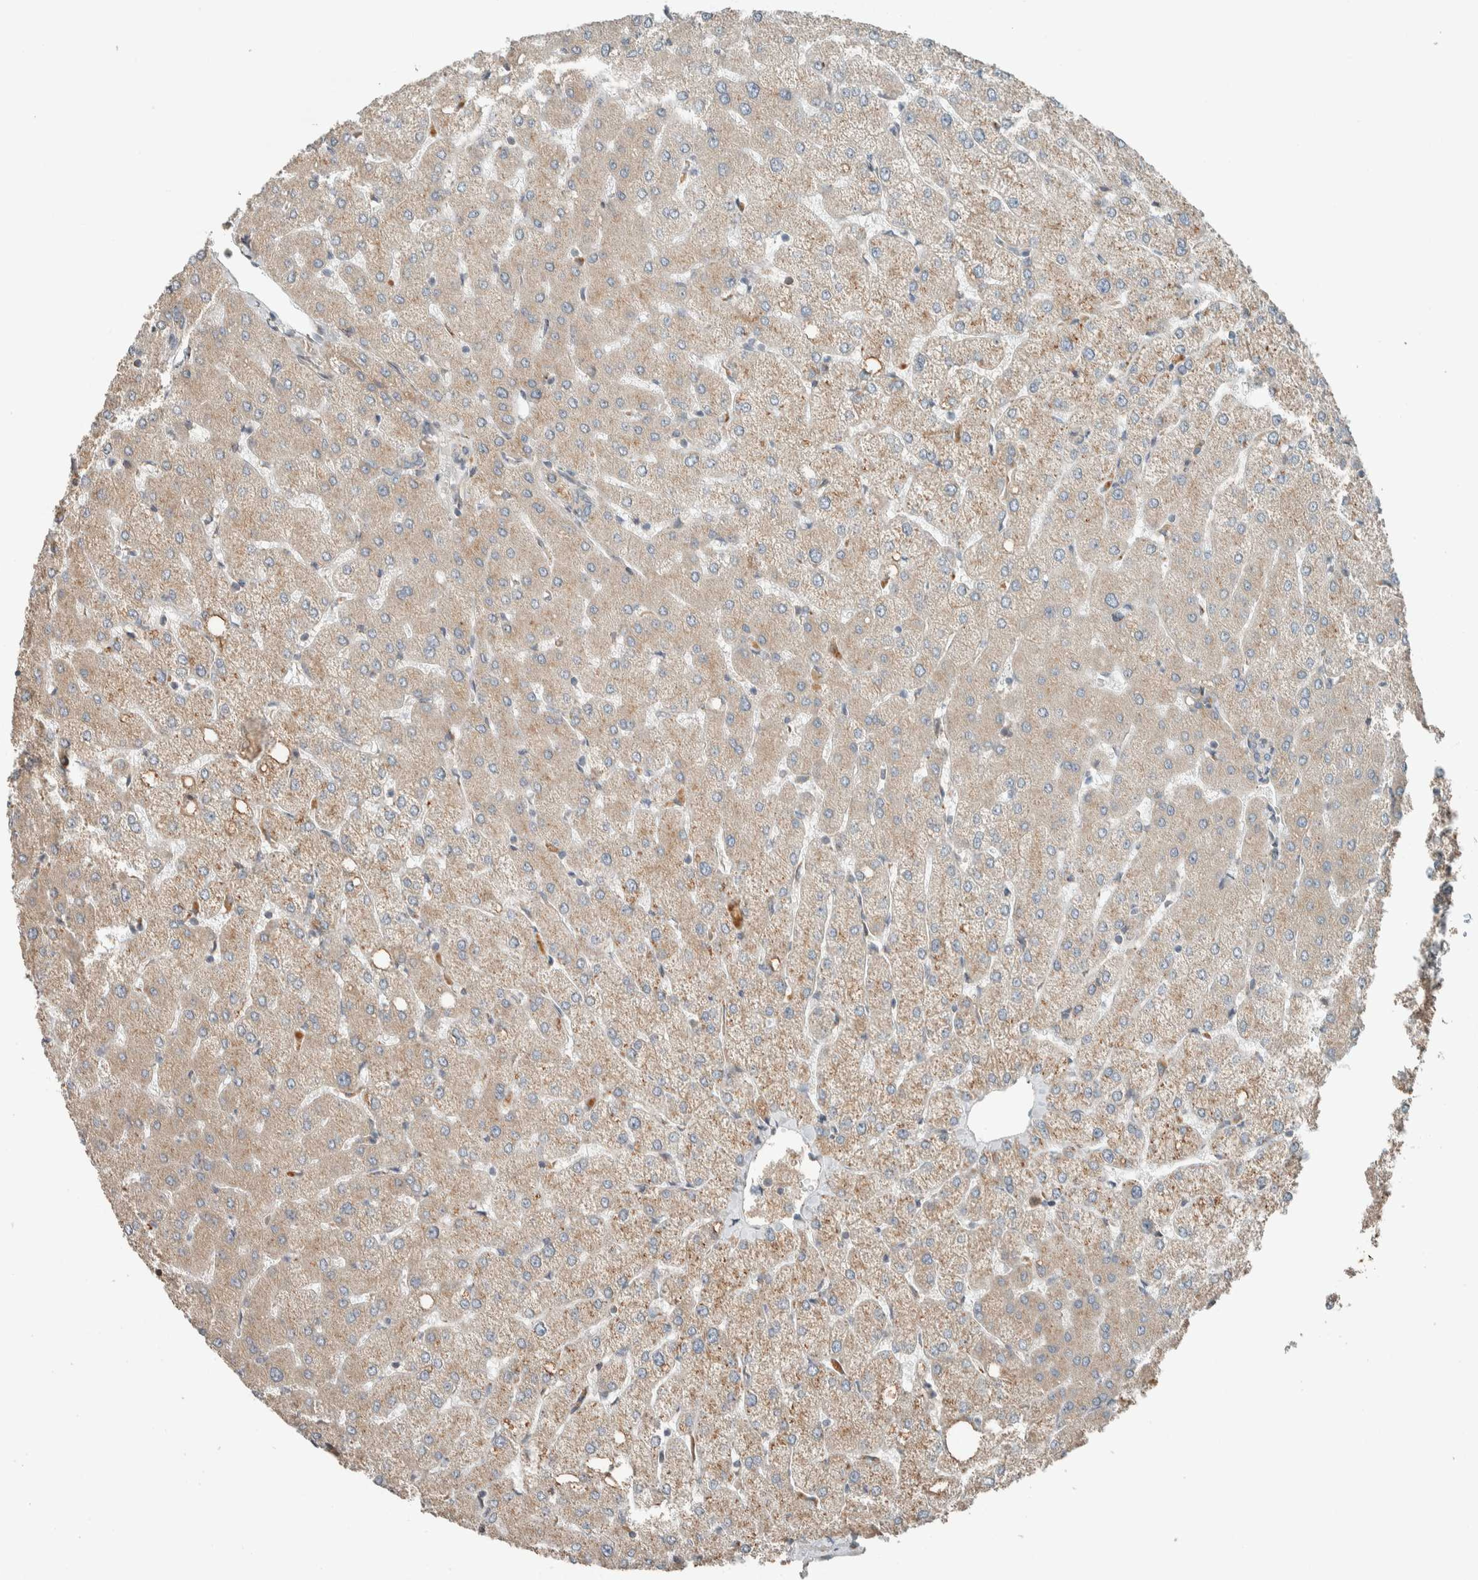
{"staining": {"intensity": "weak", "quantity": "25%-75%", "location": "cytoplasmic/membranous"}, "tissue": "liver", "cell_type": "Cholangiocytes", "image_type": "normal", "snomed": [{"axis": "morphology", "description": "Normal tissue, NOS"}, {"axis": "topography", "description": "Liver"}], "caption": "This image displays immunohistochemistry staining of unremarkable liver, with low weak cytoplasmic/membranous expression in approximately 25%-75% of cholangiocytes.", "gene": "NBR1", "patient": {"sex": "female", "age": 54}}